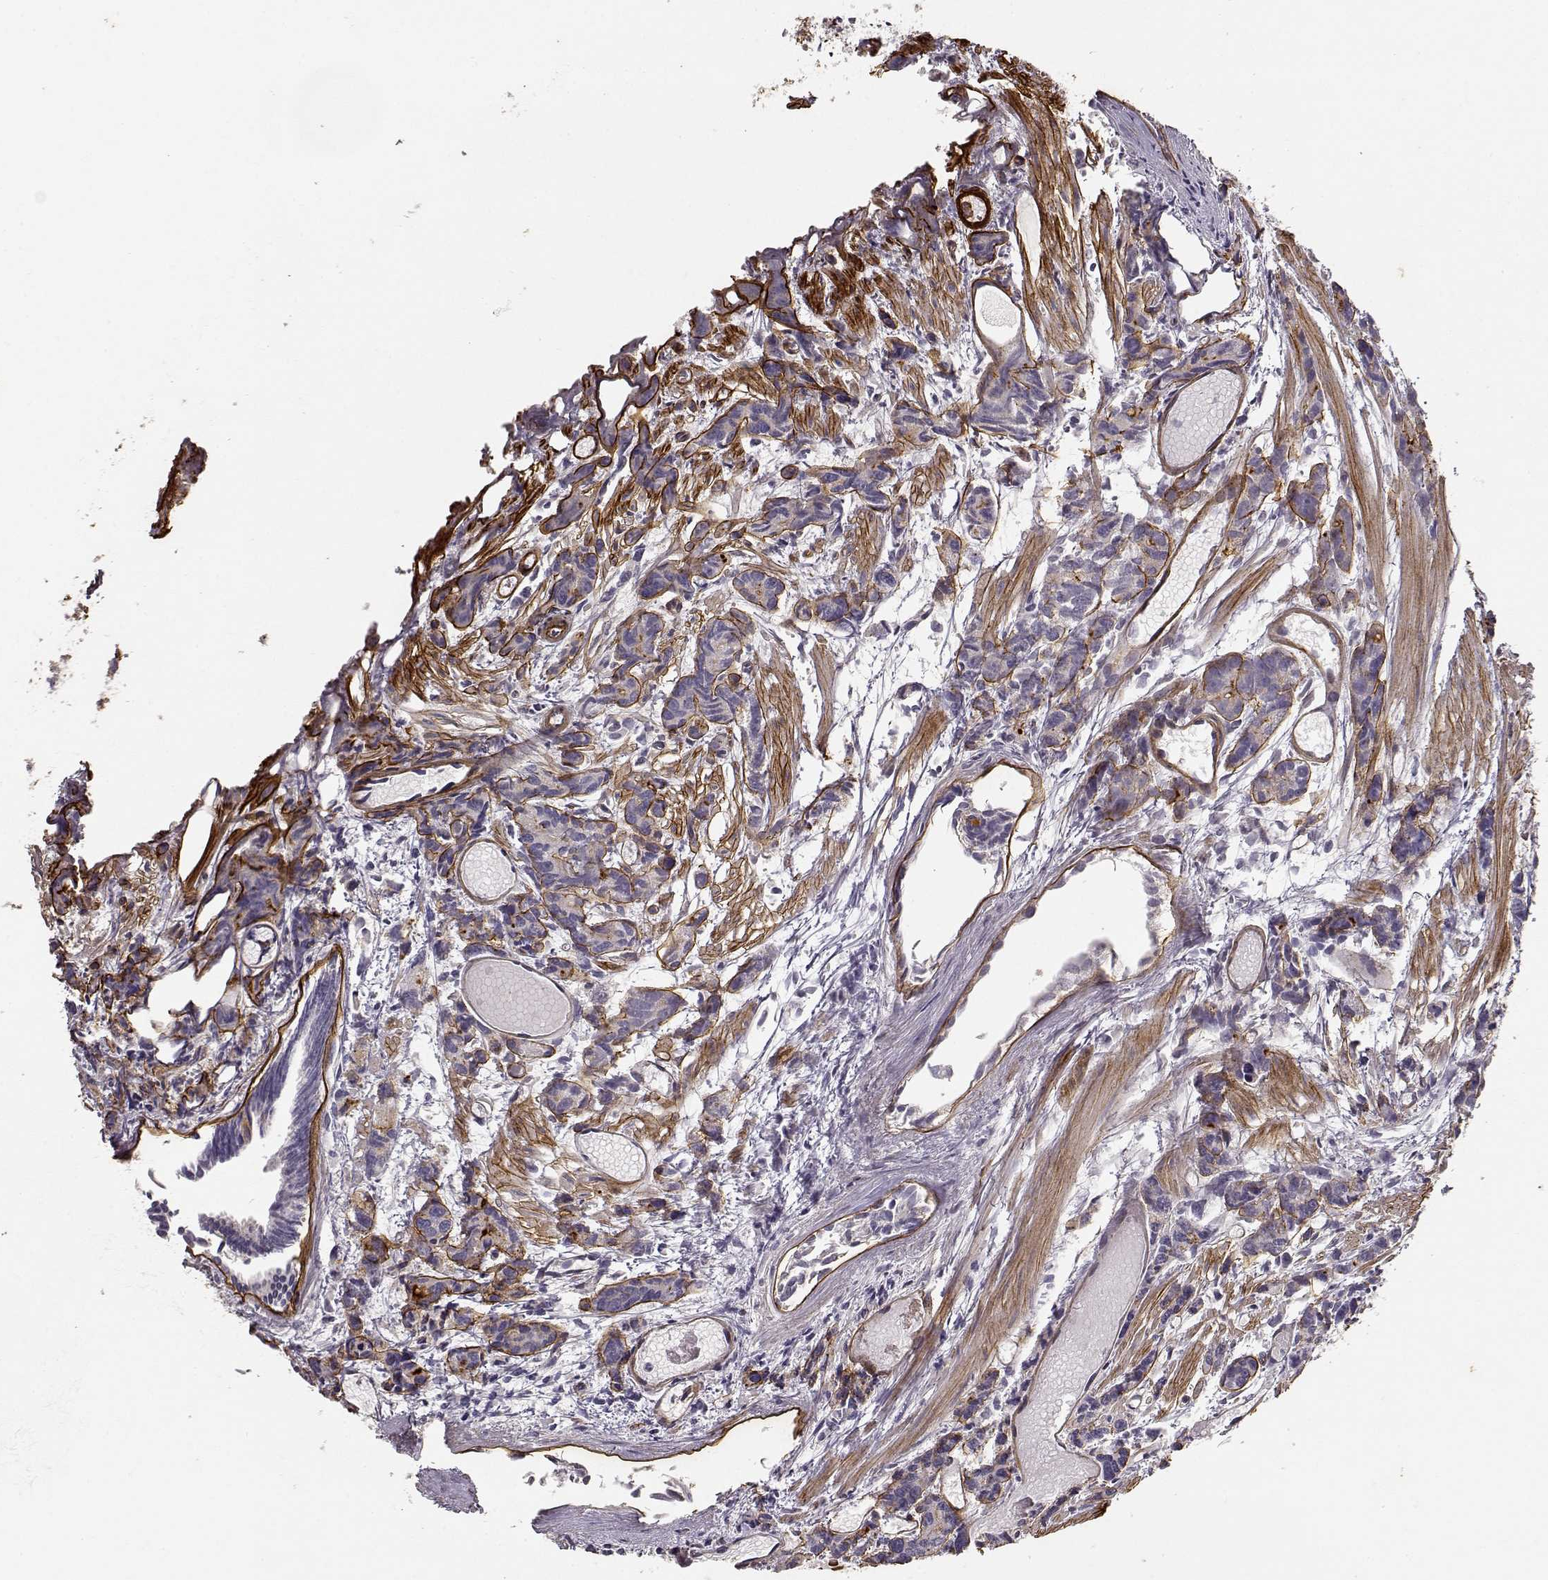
{"staining": {"intensity": "negative", "quantity": "none", "location": "none"}, "tissue": "prostate cancer", "cell_type": "Tumor cells", "image_type": "cancer", "snomed": [{"axis": "morphology", "description": "Adenocarcinoma, High grade"}, {"axis": "topography", "description": "Prostate"}], "caption": "Tumor cells show no significant protein positivity in prostate cancer.", "gene": "LAMA5", "patient": {"sex": "male", "age": 77}}